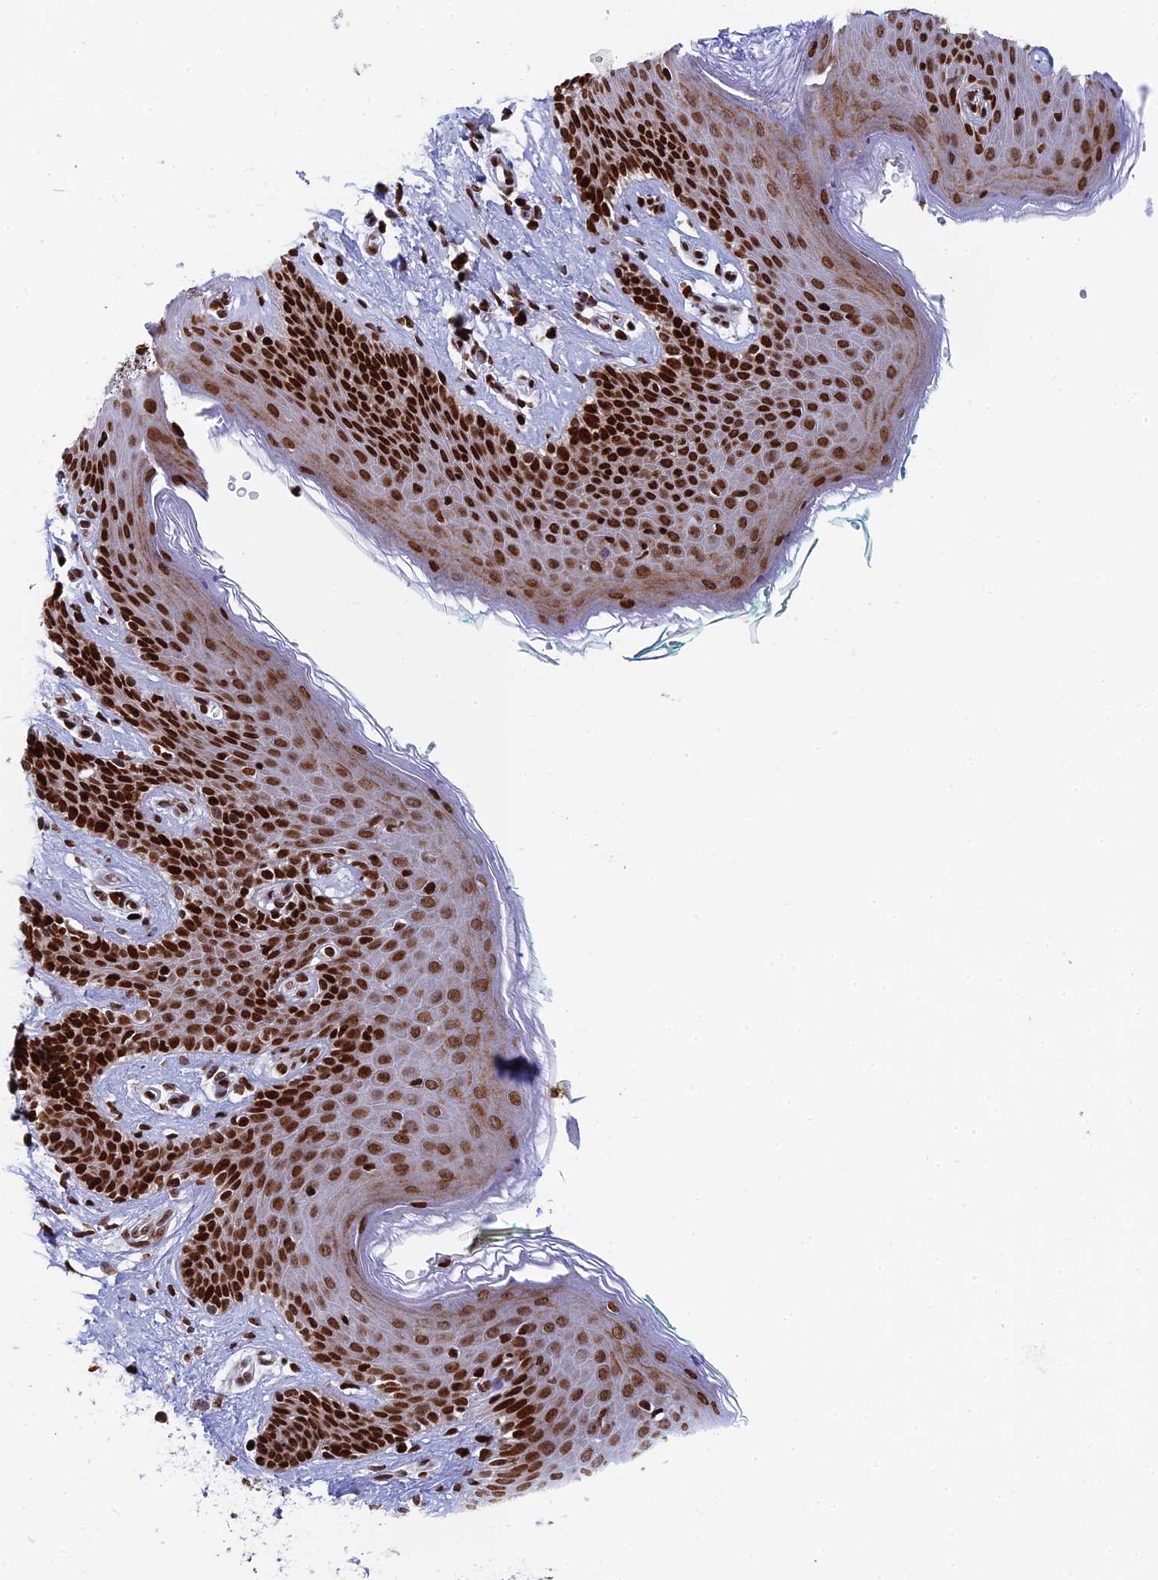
{"staining": {"intensity": "strong", "quantity": ">75%", "location": "nuclear"}, "tissue": "skin", "cell_type": "Epidermal cells", "image_type": "normal", "snomed": [{"axis": "morphology", "description": "Normal tissue, NOS"}, {"axis": "topography", "description": "Vulva"}], "caption": "Immunohistochemical staining of unremarkable skin exhibits strong nuclear protein expression in approximately >75% of epidermal cells. The protein is shown in brown color, while the nuclei are stained blue.", "gene": "RPAP1", "patient": {"sex": "female", "age": 66}}